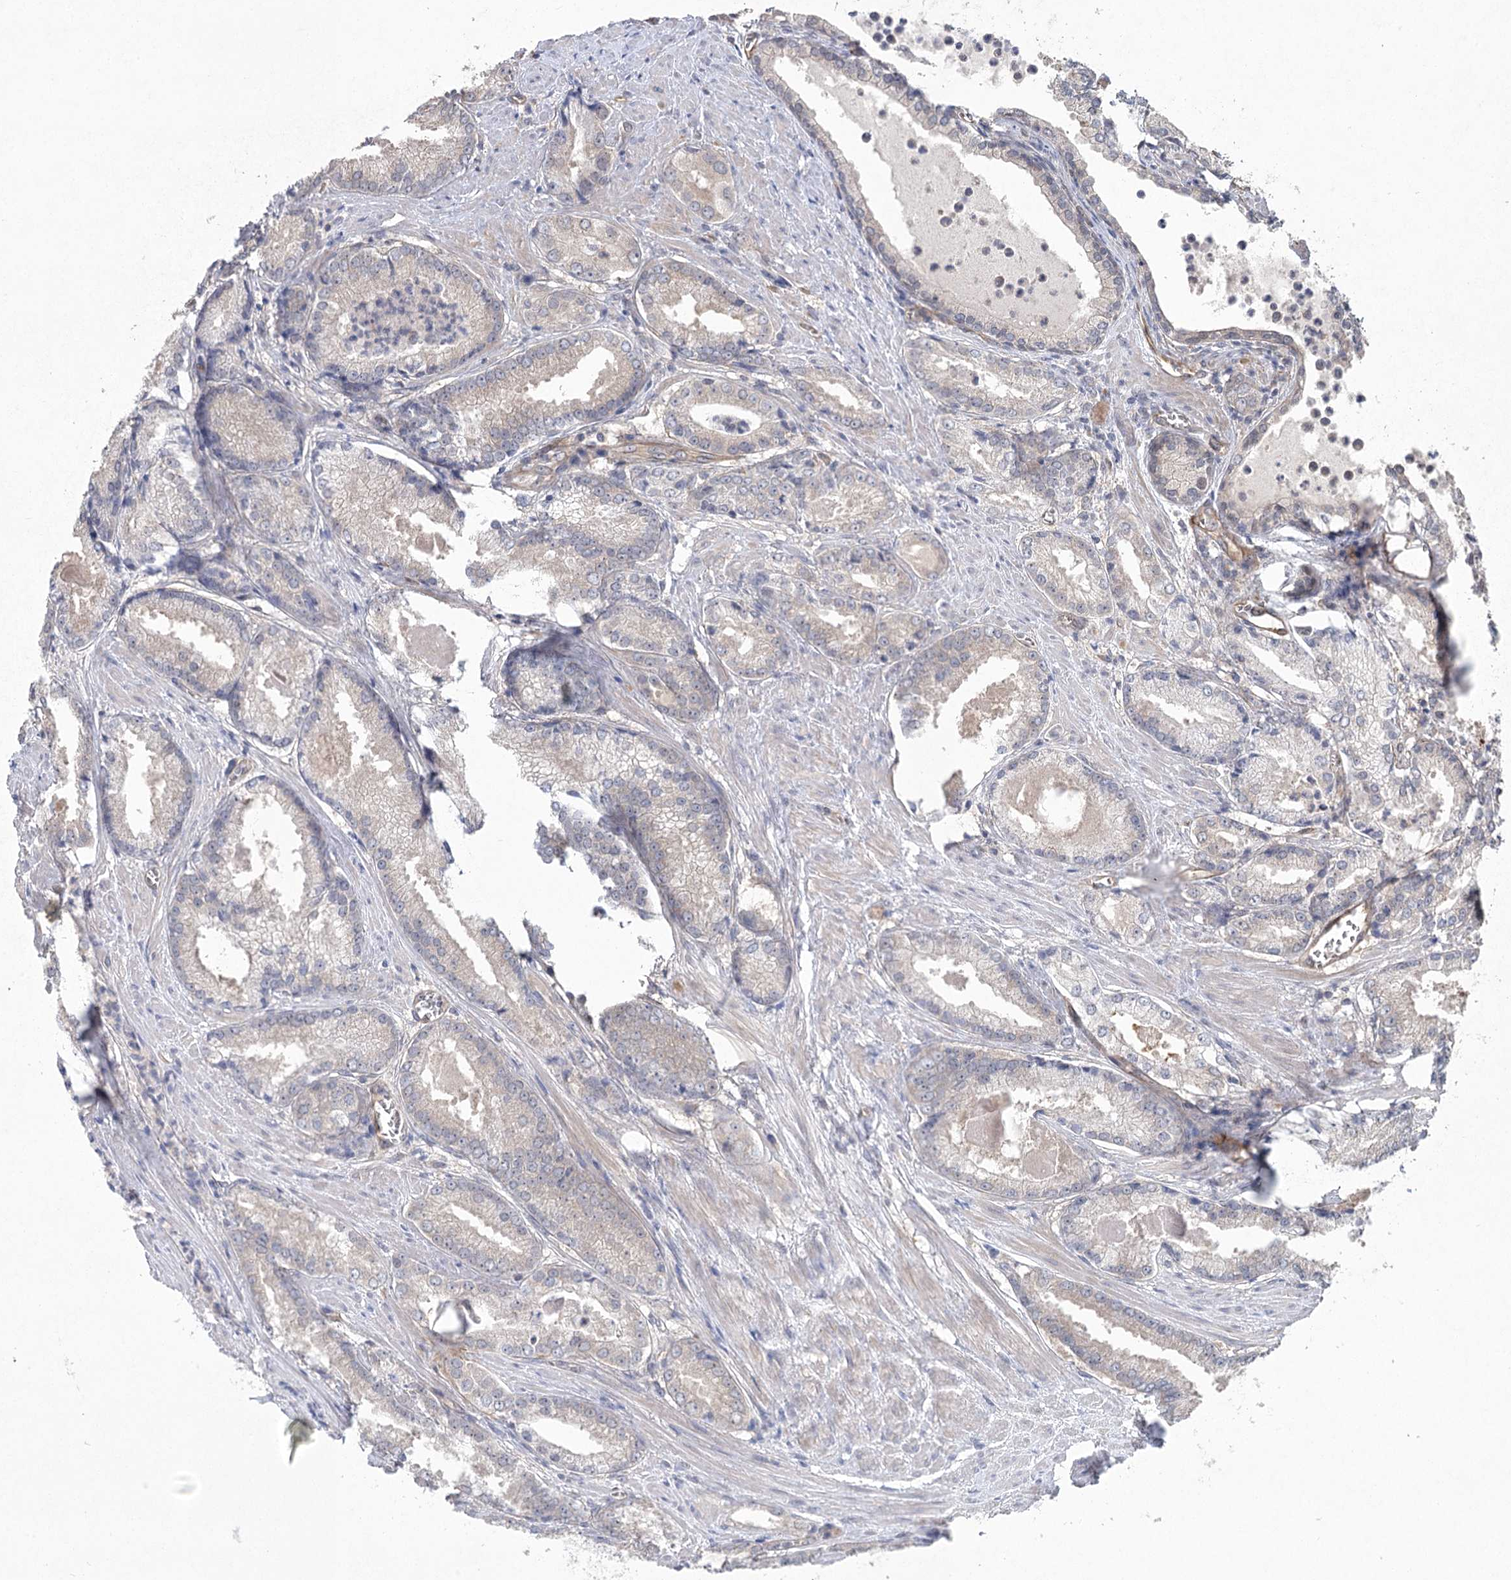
{"staining": {"intensity": "negative", "quantity": "none", "location": "none"}, "tissue": "prostate cancer", "cell_type": "Tumor cells", "image_type": "cancer", "snomed": [{"axis": "morphology", "description": "Adenocarcinoma, Low grade"}, {"axis": "topography", "description": "Prostate"}], "caption": "Immunohistochemistry micrograph of low-grade adenocarcinoma (prostate) stained for a protein (brown), which demonstrates no positivity in tumor cells. The staining was performed using DAB (3,3'-diaminobenzidine) to visualize the protein expression in brown, while the nuclei were stained in blue with hematoxylin (Magnification: 20x).", "gene": "RWDD4", "patient": {"sex": "male", "age": 54}}